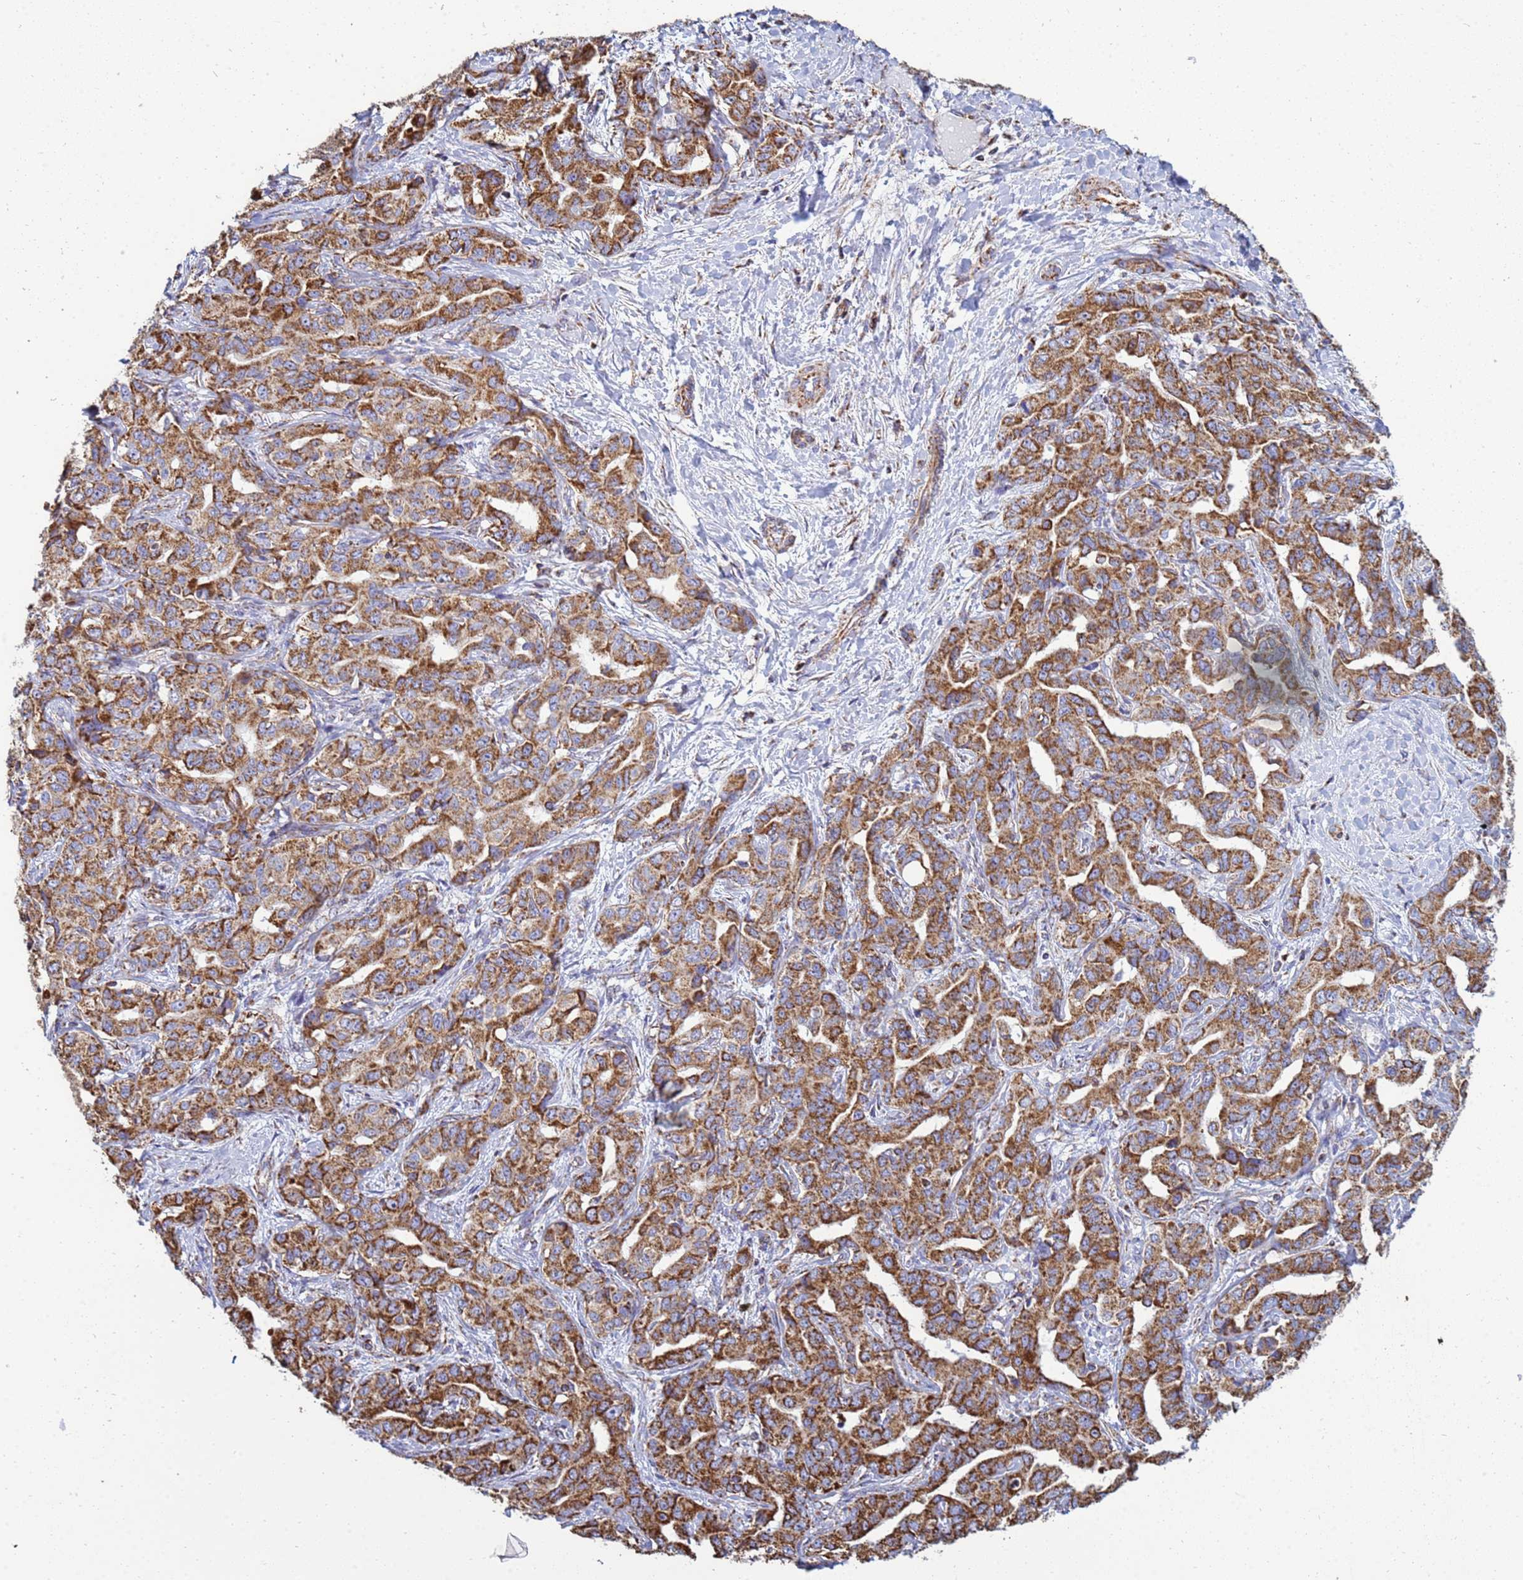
{"staining": {"intensity": "strong", "quantity": ">75%", "location": "cytoplasmic/membranous"}, "tissue": "liver cancer", "cell_type": "Tumor cells", "image_type": "cancer", "snomed": [{"axis": "morphology", "description": "Cholangiocarcinoma"}, {"axis": "topography", "description": "Liver"}], "caption": "The photomicrograph displays immunohistochemical staining of cholangiocarcinoma (liver). There is strong cytoplasmic/membranous expression is appreciated in approximately >75% of tumor cells.", "gene": "COQ4", "patient": {"sex": "male", "age": 59}}